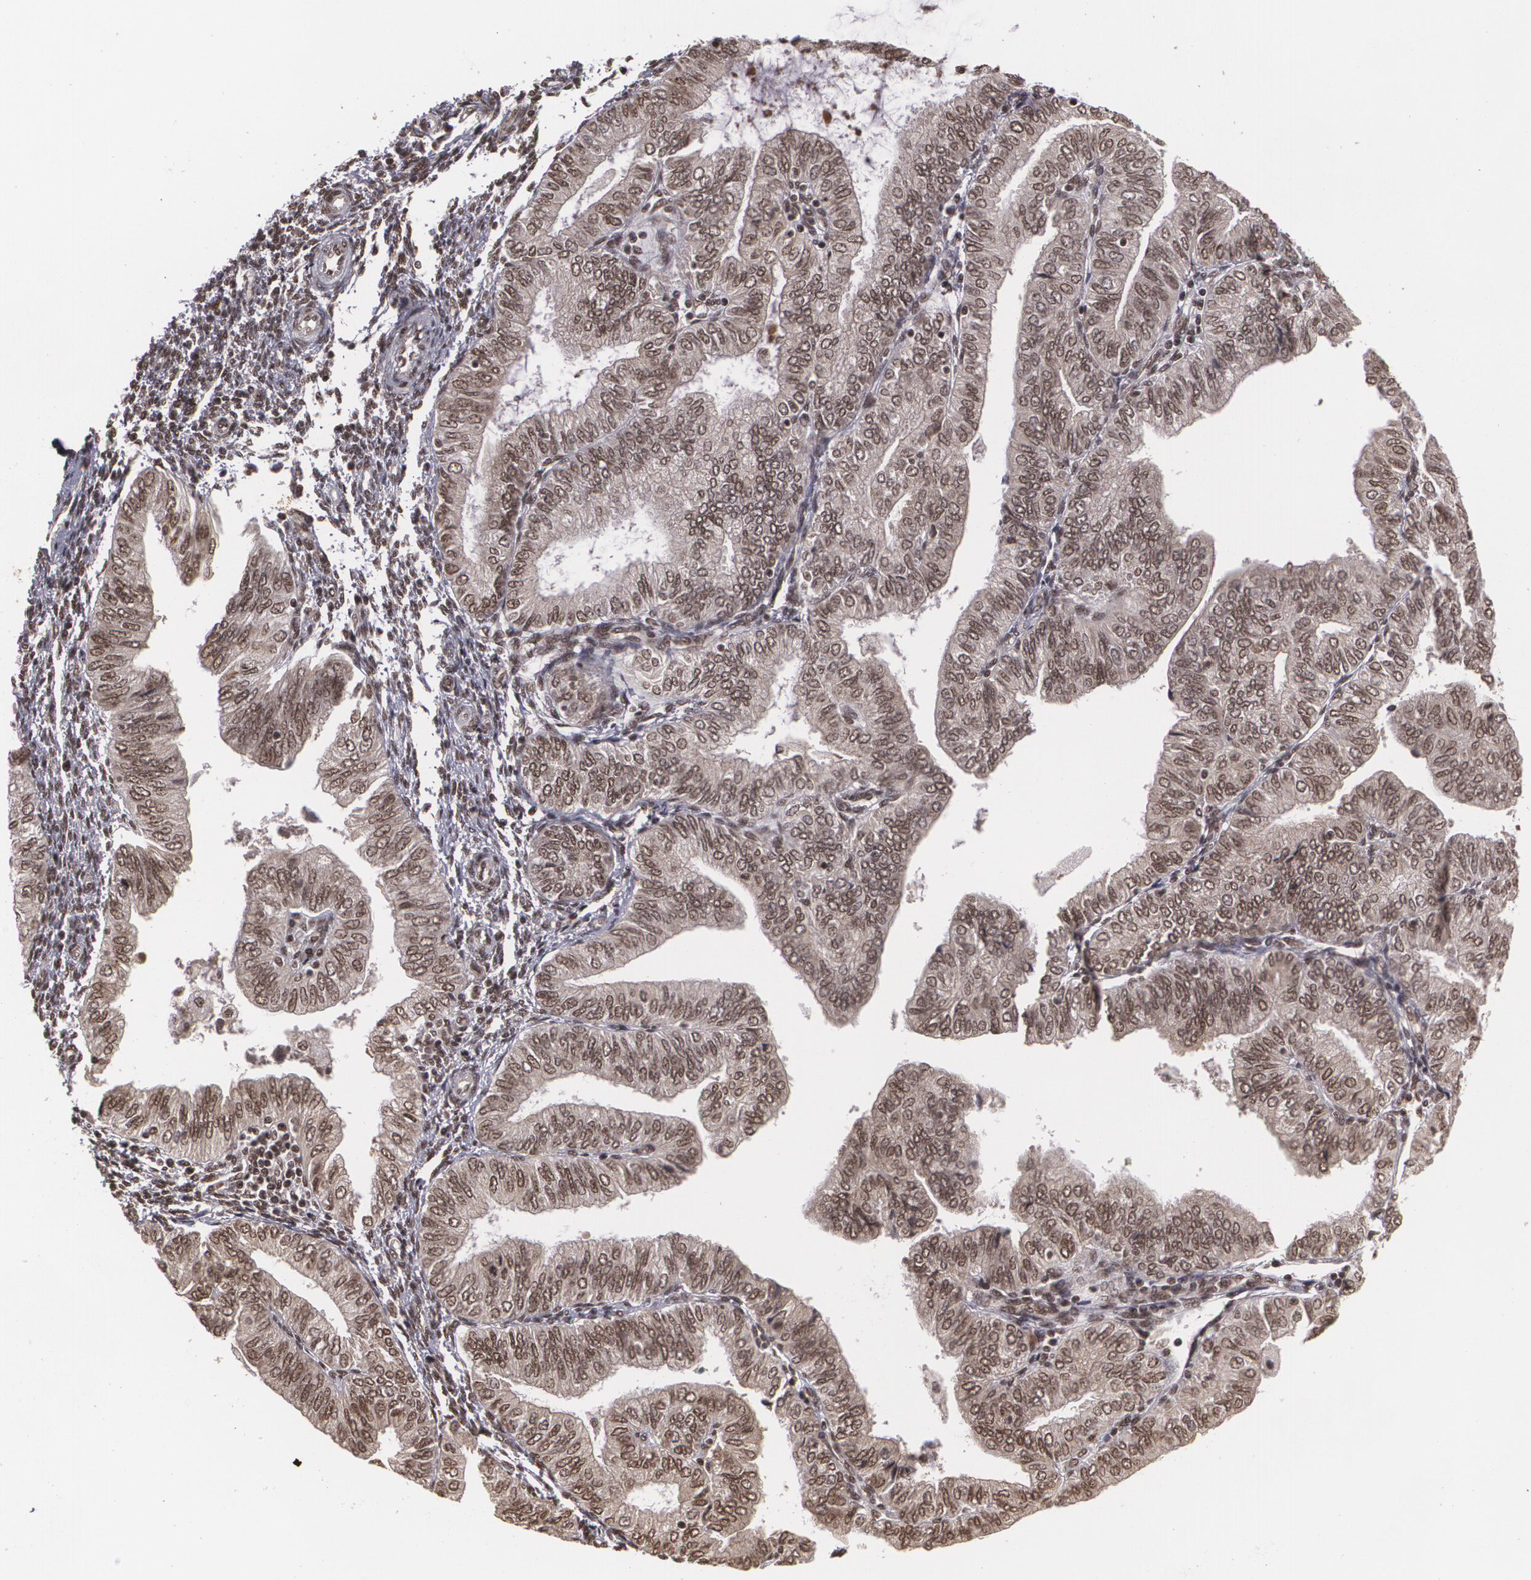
{"staining": {"intensity": "moderate", "quantity": ">75%", "location": "cytoplasmic/membranous,nuclear"}, "tissue": "endometrial cancer", "cell_type": "Tumor cells", "image_type": "cancer", "snomed": [{"axis": "morphology", "description": "Adenocarcinoma, NOS"}, {"axis": "topography", "description": "Endometrium"}], "caption": "Brown immunohistochemical staining in human endometrial cancer (adenocarcinoma) exhibits moderate cytoplasmic/membranous and nuclear staining in approximately >75% of tumor cells.", "gene": "RXRB", "patient": {"sex": "female", "age": 51}}